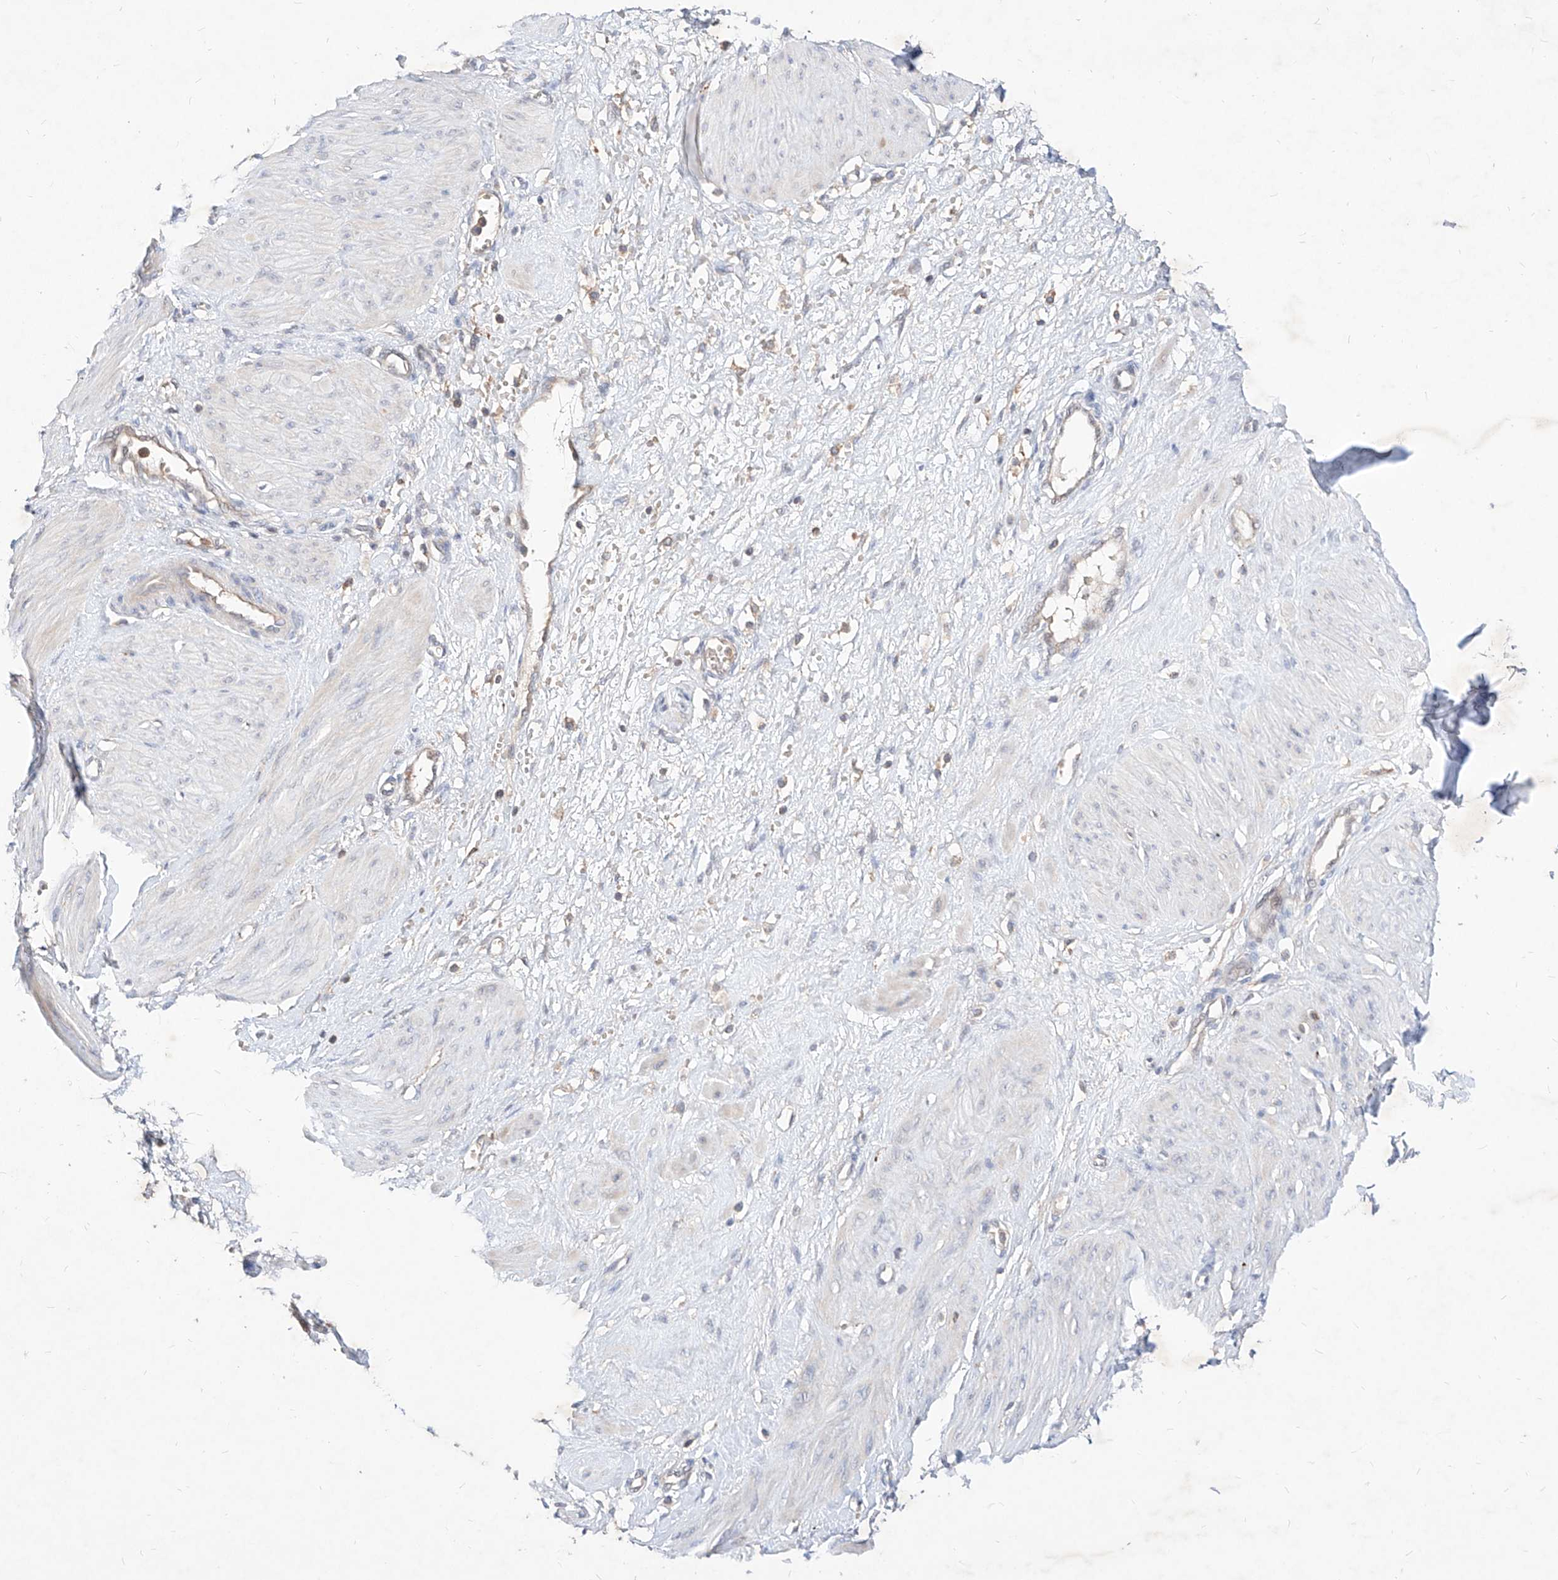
{"staining": {"intensity": "negative", "quantity": "none", "location": "none"}, "tissue": "smooth muscle", "cell_type": "Smooth muscle cells", "image_type": "normal", "snomed": [{"axis": "morphology", "description": "Normal tissue, NOS"}, {"axis": "topography", "description": "Endometrium"}], "caption": "Immunohistochemistry (IHC) image of normal smooth muscle: human smooth muscle stained with DAB displays no significant protein staining in smooth muscle cells.", "gene": "TSNAX", "patient": {"sex": "female", "age": 33}}